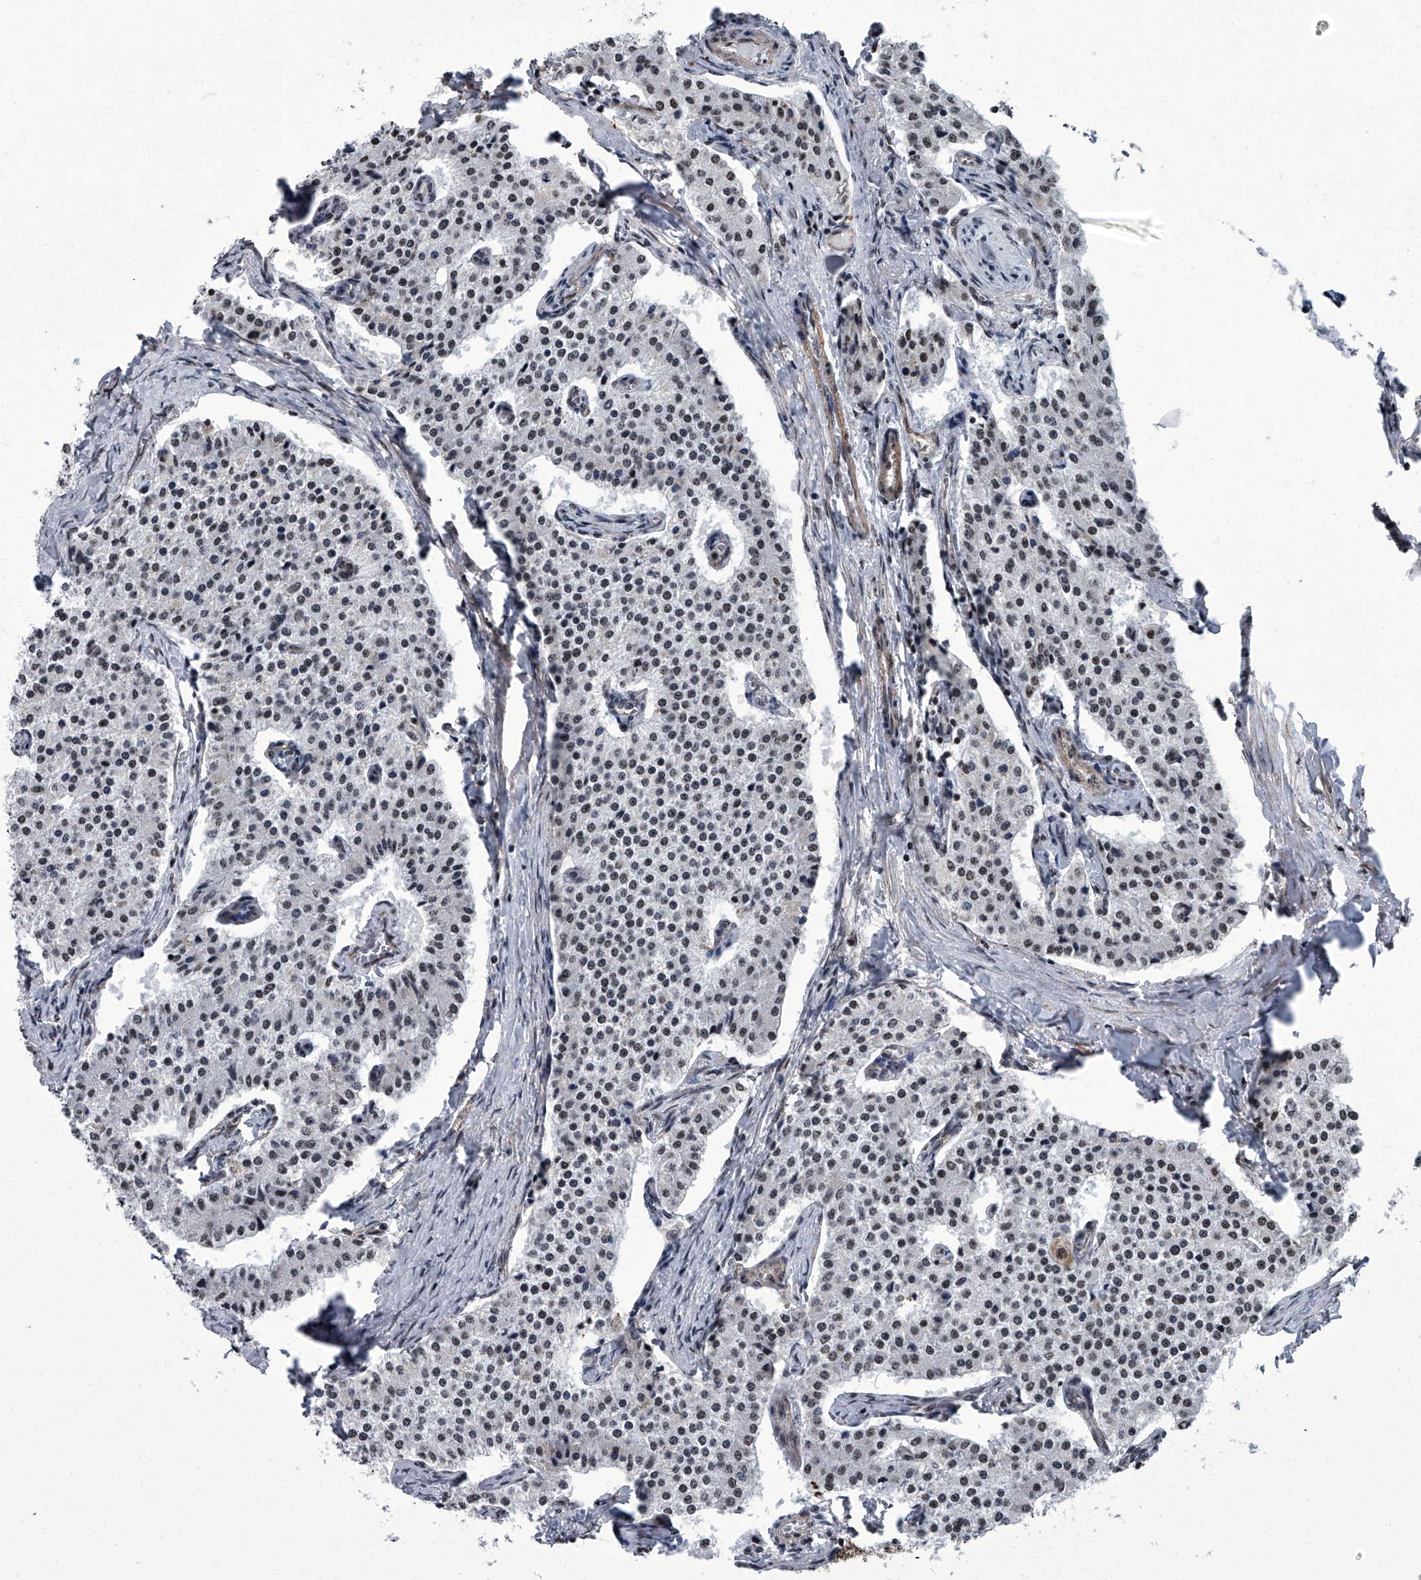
{"staining": {"intensity": "negative", "quantity": "none", "location": "none"}, "tissue": "carcinoid", "cell_type": "Tumor cells", "image_type": "cancer", "snomed": [{"axis": "morphology", "description": "Carcinoid, malignant, NOS"}, {"axis": "topography", "description": "Colon"}], "caption": "Immunohistochemistry of human malignant carcinoid displays no expression in tumor cells.", "gene": "ZNF518B", "patient": {"sex": "female", "age": 52}}